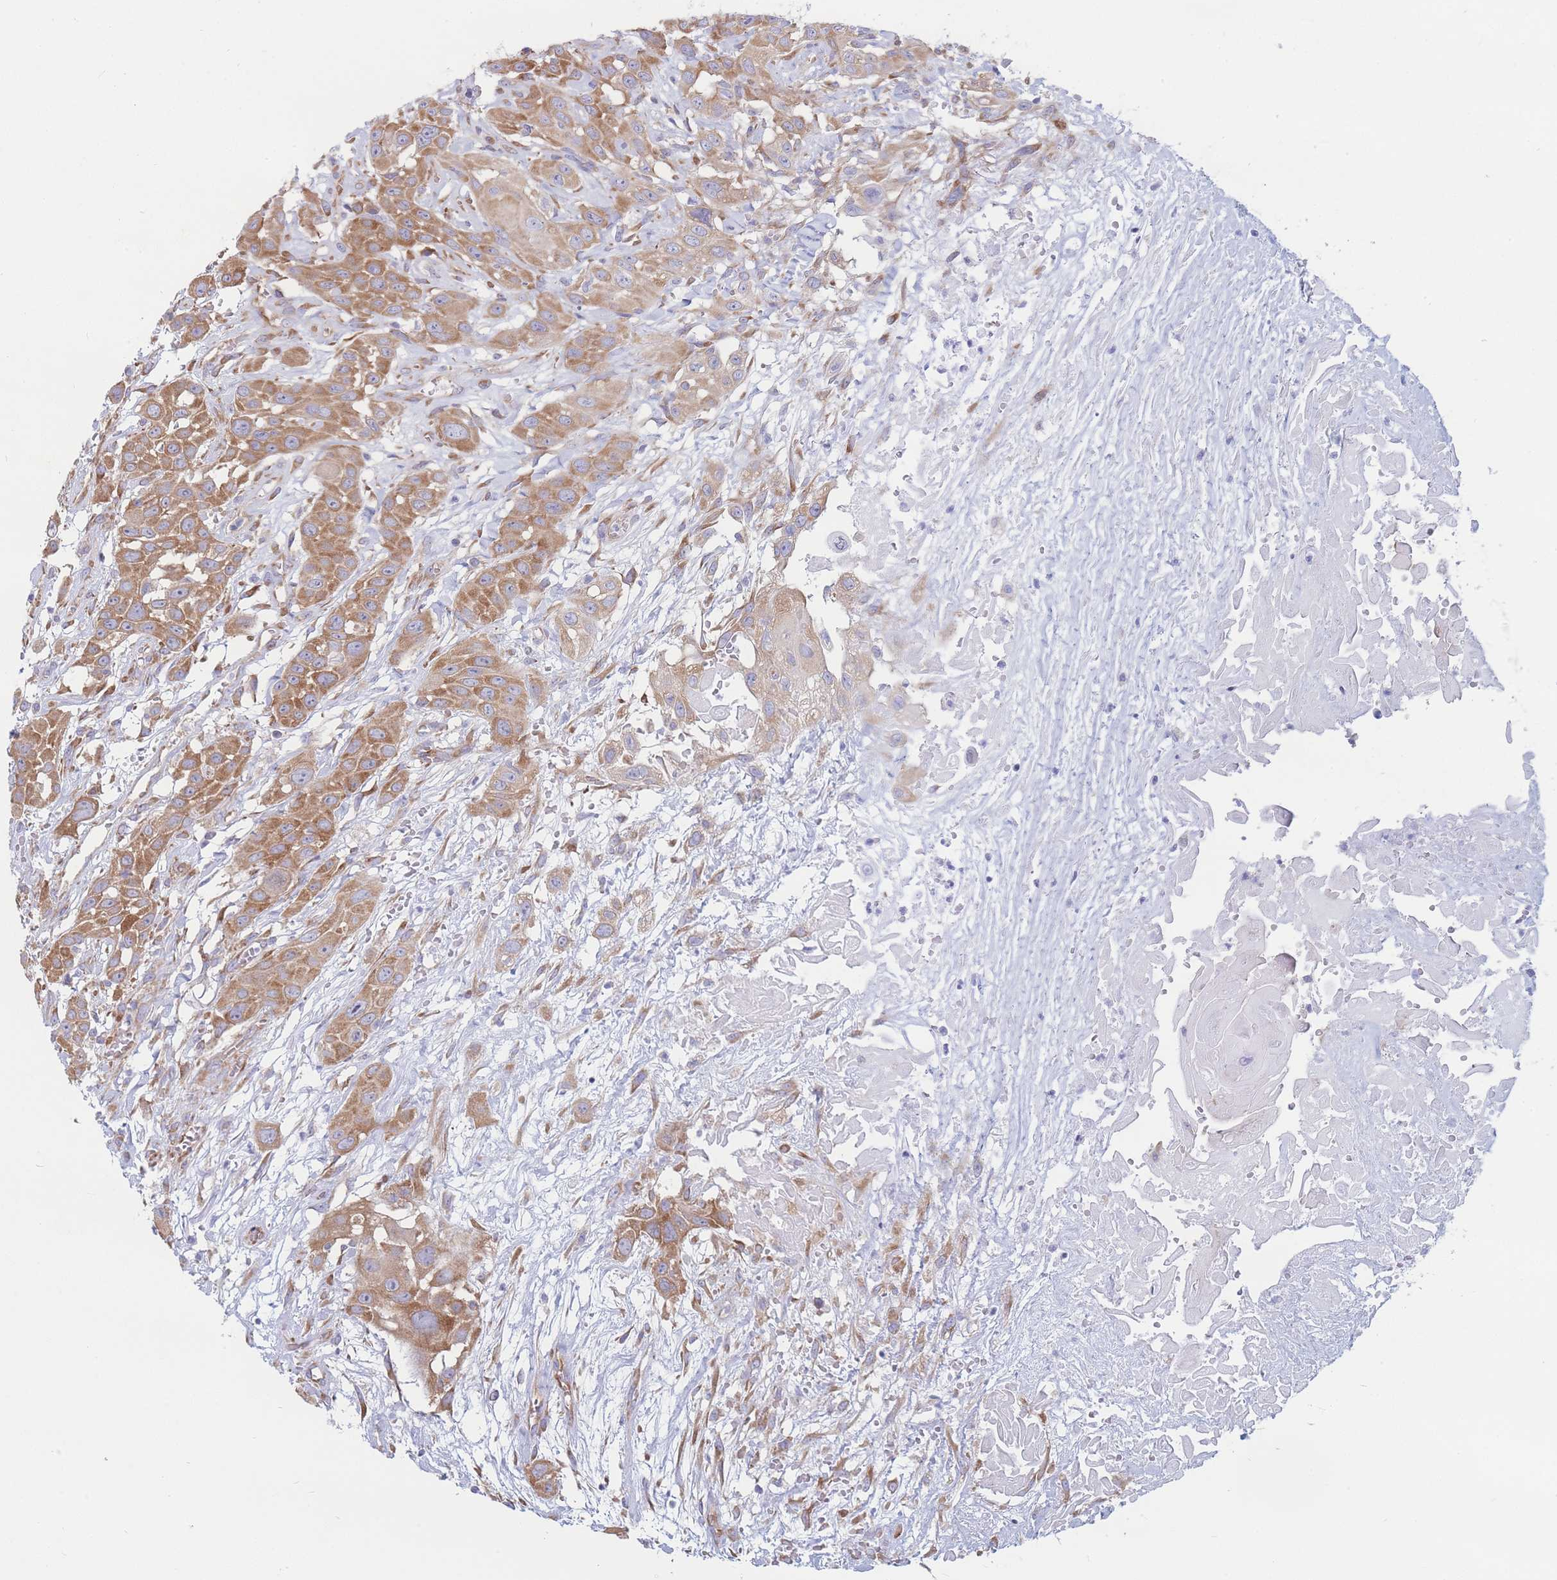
{"staining": {"intensity": "moderate", "quantity": ">75%", "location": "cytoplasmic/membranous"}, "tissue": "head and neck cancer", "cell_type": "Tumor cells", "image_type": "cancer", "snomed": [{"axis": "morphology", "description": "Squamous cell carcinoma, NOS"}, {"axis": "topography", "description": "Head-Neck"}], "caption": "About >75% of tumor cells in squamous cell carcinoma (head and neck) display moderate cytoplasmic/membranous protein expression as visualized by brown immunohistochemical staining.", "gene": "RPL8", "patient": {"sex": "male", "age": 81}}